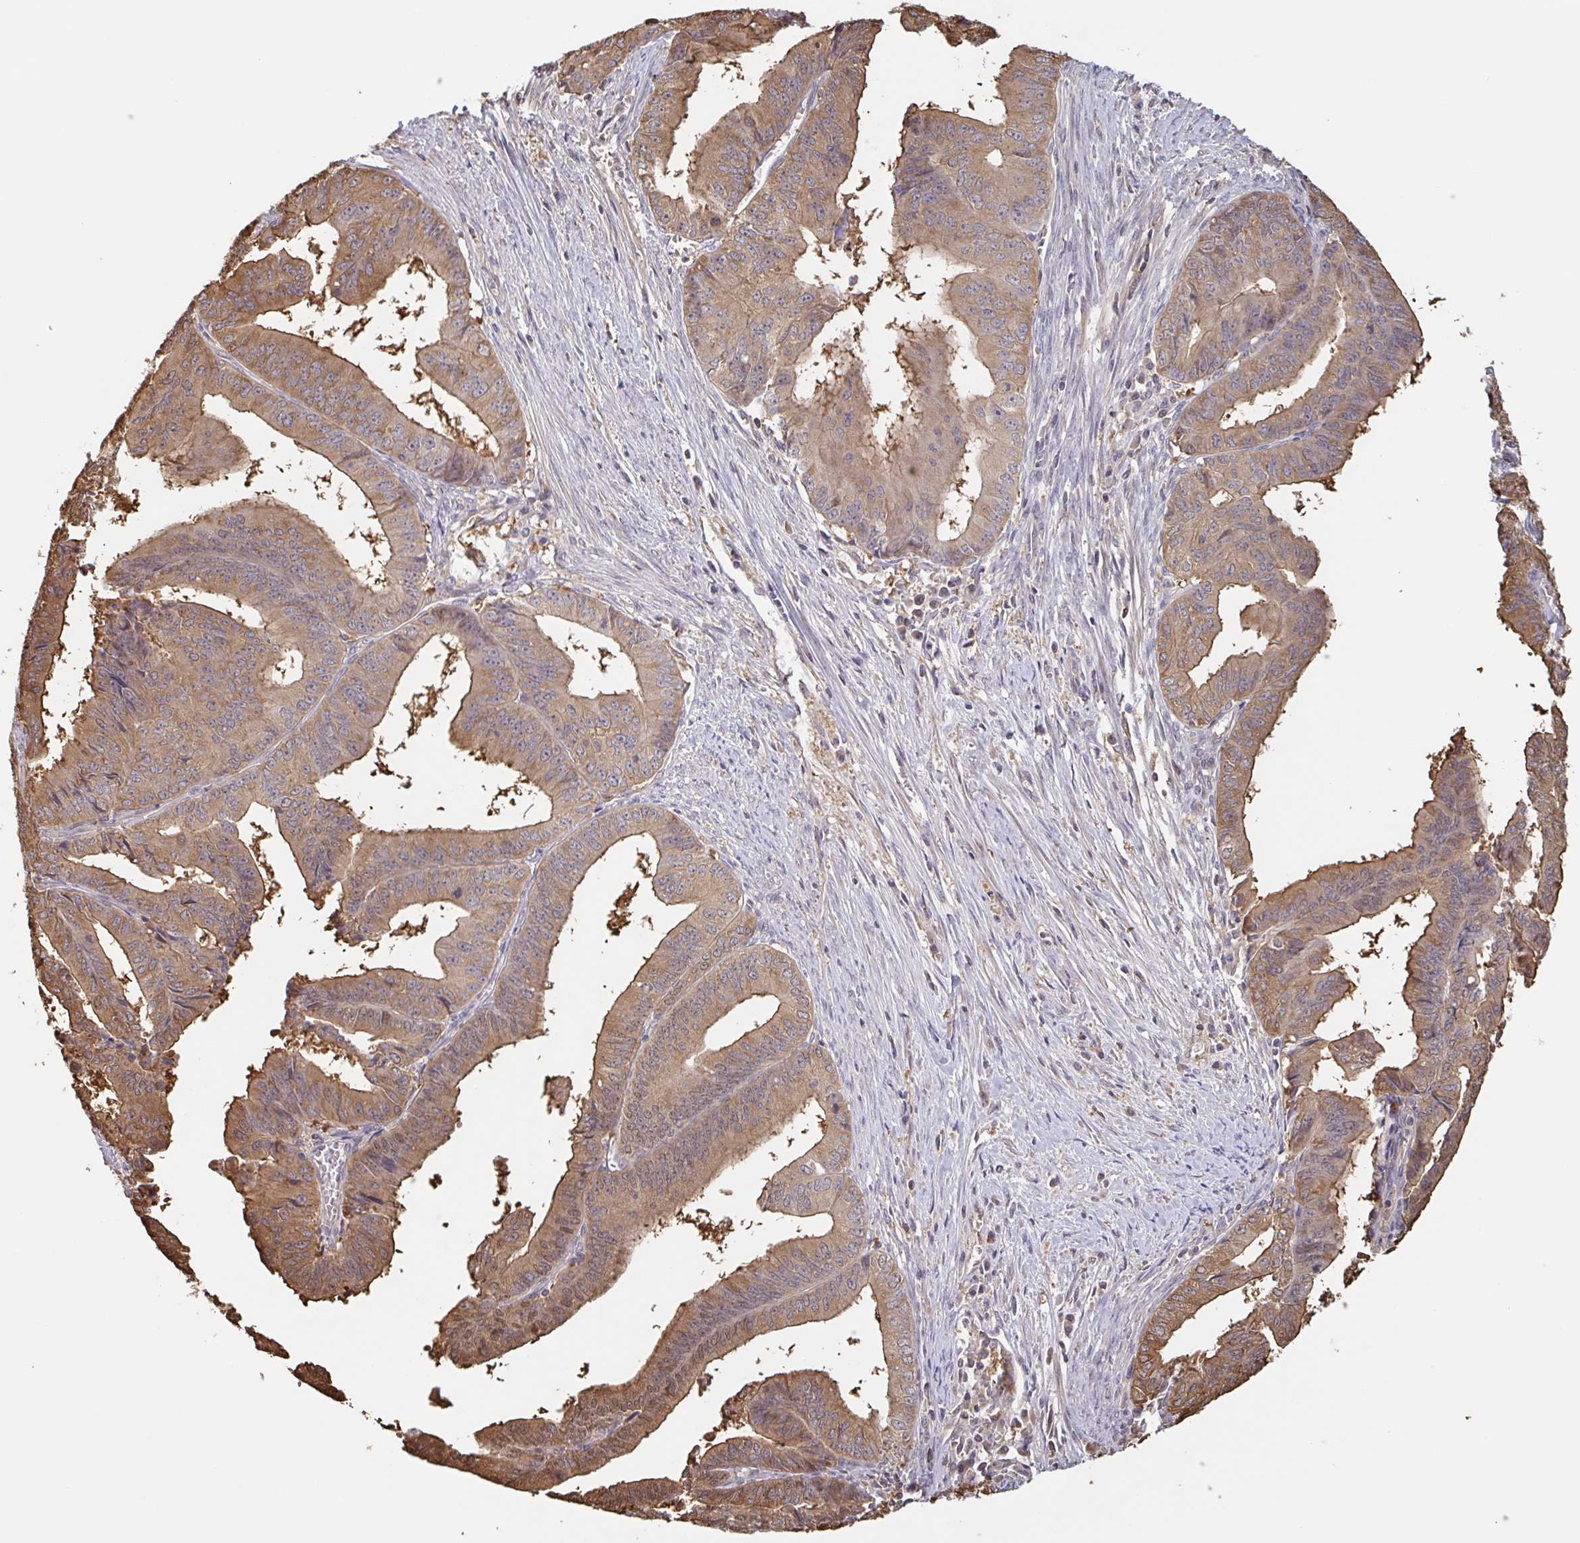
{"staining": {"intensity": "moderate", "quantity": ">75%", "location": "cytoplasmic/membranous,nuclear"}, "tissue": "endometrial cancer", "cell_type": "Tumor cells", "image_type": "cancer", "snomed": [{"axis": "morphology", "description": "Adenocarcinoma, NOS"}, {"axis": "topography", "description": "Endometrium"}], "caption": "Immunohistochemistry histopathology image of human endometrial cancer (adenocarcinoma) stained for a protein (brown), which displays medium levels of moderate cytoplasmic/membranous and nuclear expression in approximately >75% of tumor cells.", "gene": "OTOP2", "patient": {"sex": "female", "age": 65}}